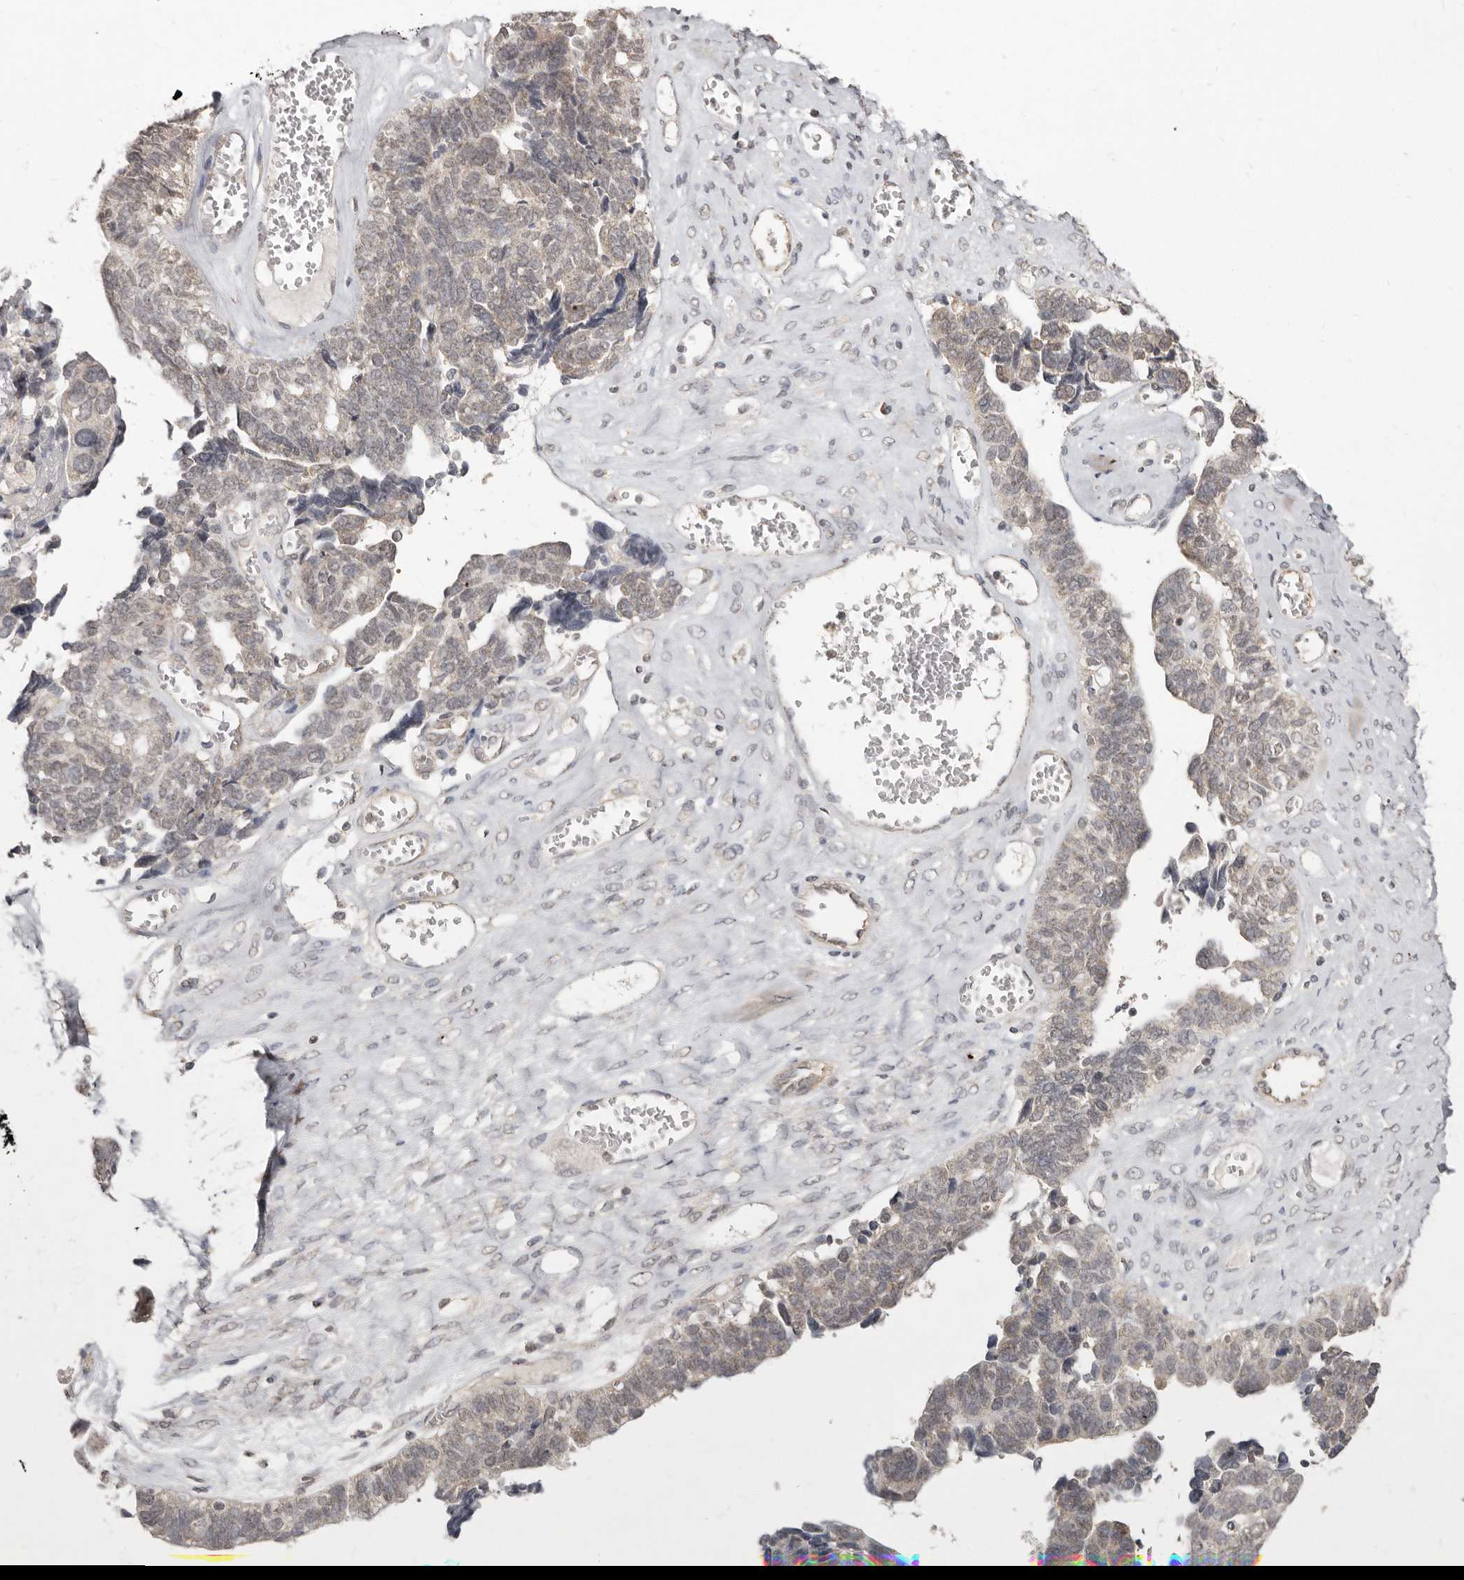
{"staining": {"intensity": "negative", "quantity": "none", "location": "none"}, "tissue": "ovarian cancer", "cell_type": "Tumor cells", "image_type": "cancer", "snomed": [{"axis": "morphology", "description": "Cystadenocarcinoma, serous, NOS"}, {"axis": "topography", "description": "Ovary"}], "caption": "Ovarian cancer (serous cystadenocarcinoma) stained for a protein using IHC shows no positivity tumor cells.", "gene": "LINGO2", "patient": {"sex": "female", "age": 79}}